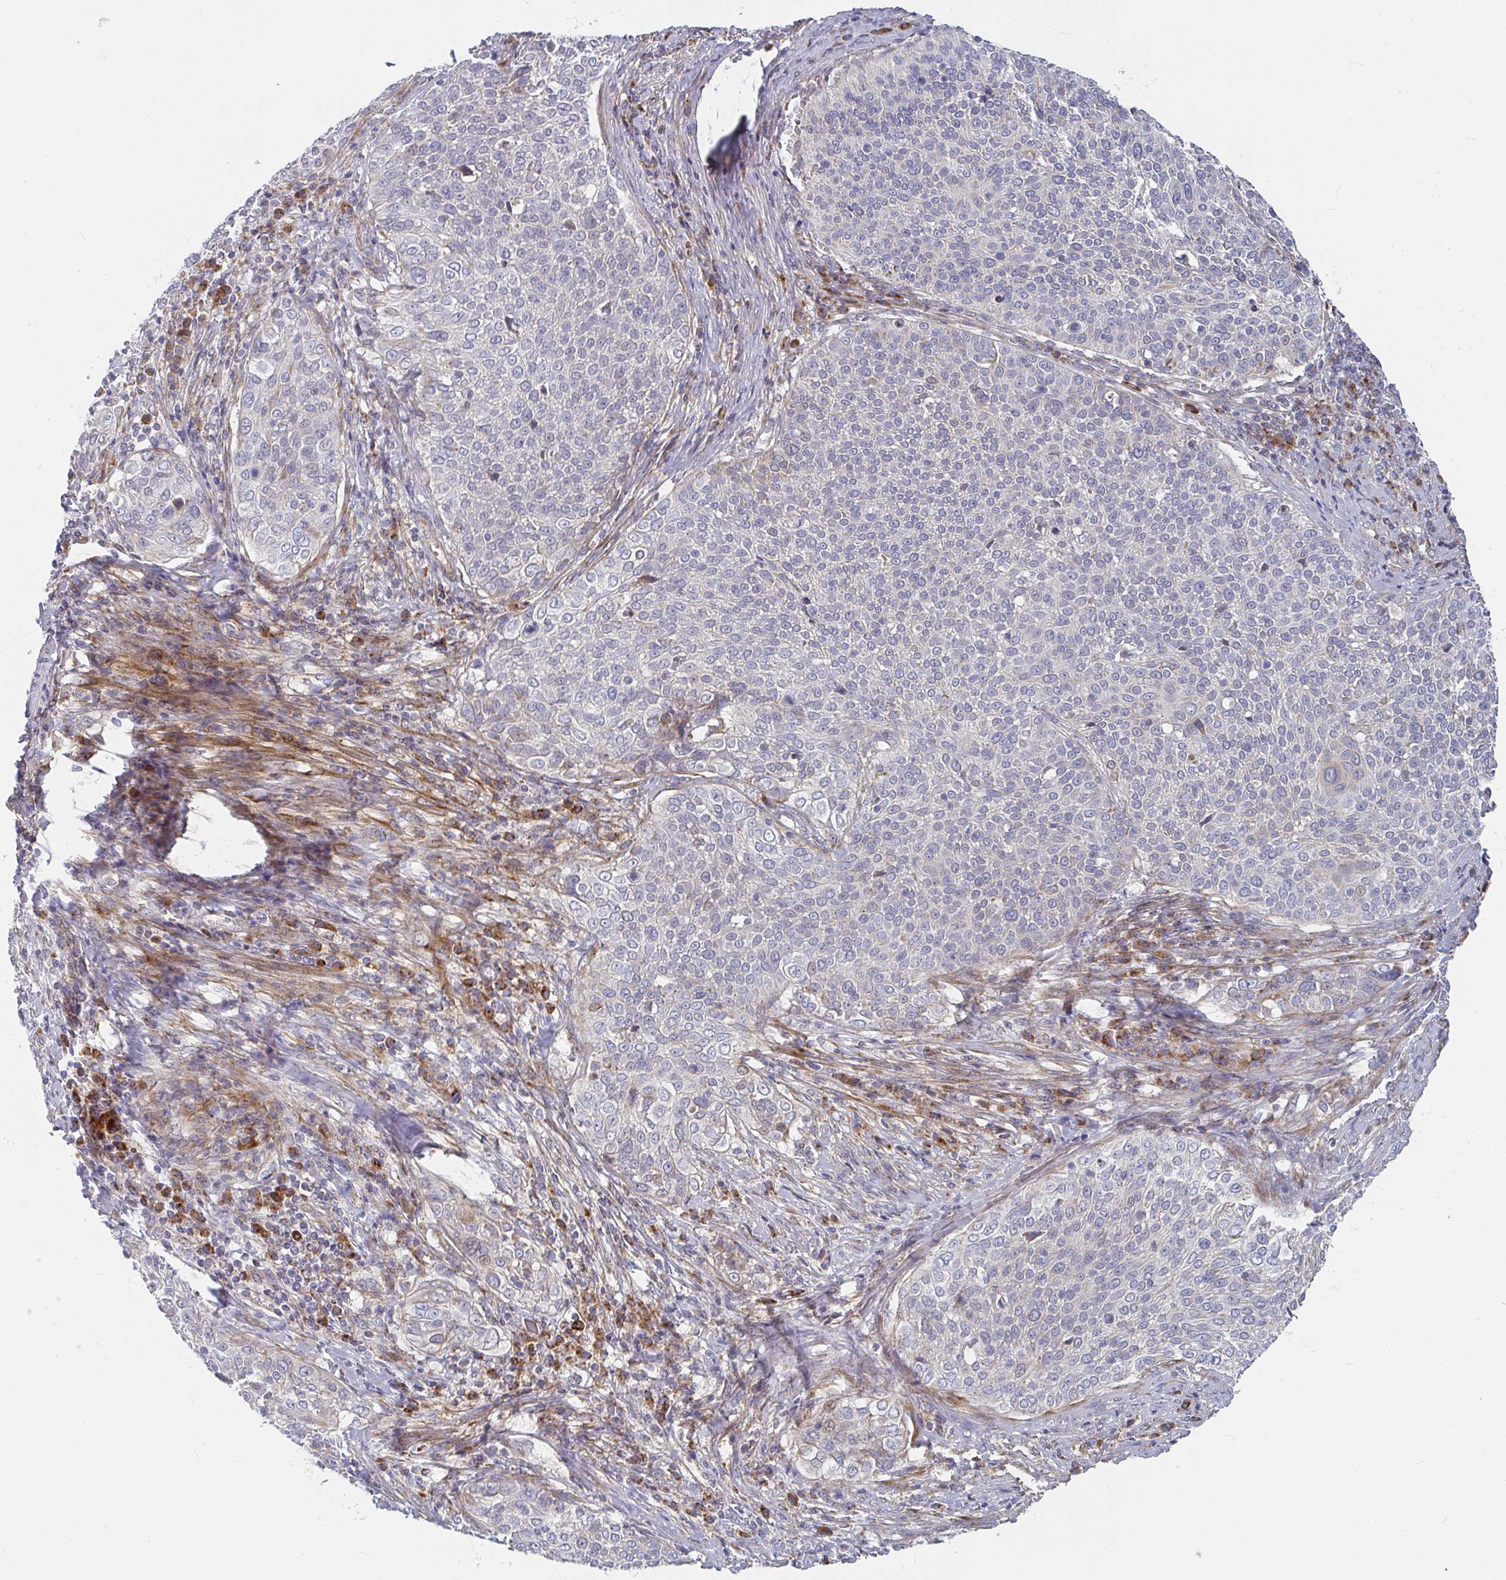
{"staining": {"intensity": "moderate", "quantity": "<25%", "location": "cytoplasmic/membranous"}, "tissue": "cervical cancer", "cell_type": "Tumor cells", "image_type": "cancer", "snomed": [{"axis": "morphology", "description": "Squamous cell carcinoma, NOS"}, {"axis": "topography", "description": "Cervix"}], "caption": "The image demonstrates a brown stain indicating the presence of a protein in the cytoplasmic/membranous of tumor cells in cervical cancer (squamous cell carcinoma).", "gene": "RHEBL1", "patient": {"sex": "female", "age": 31}}